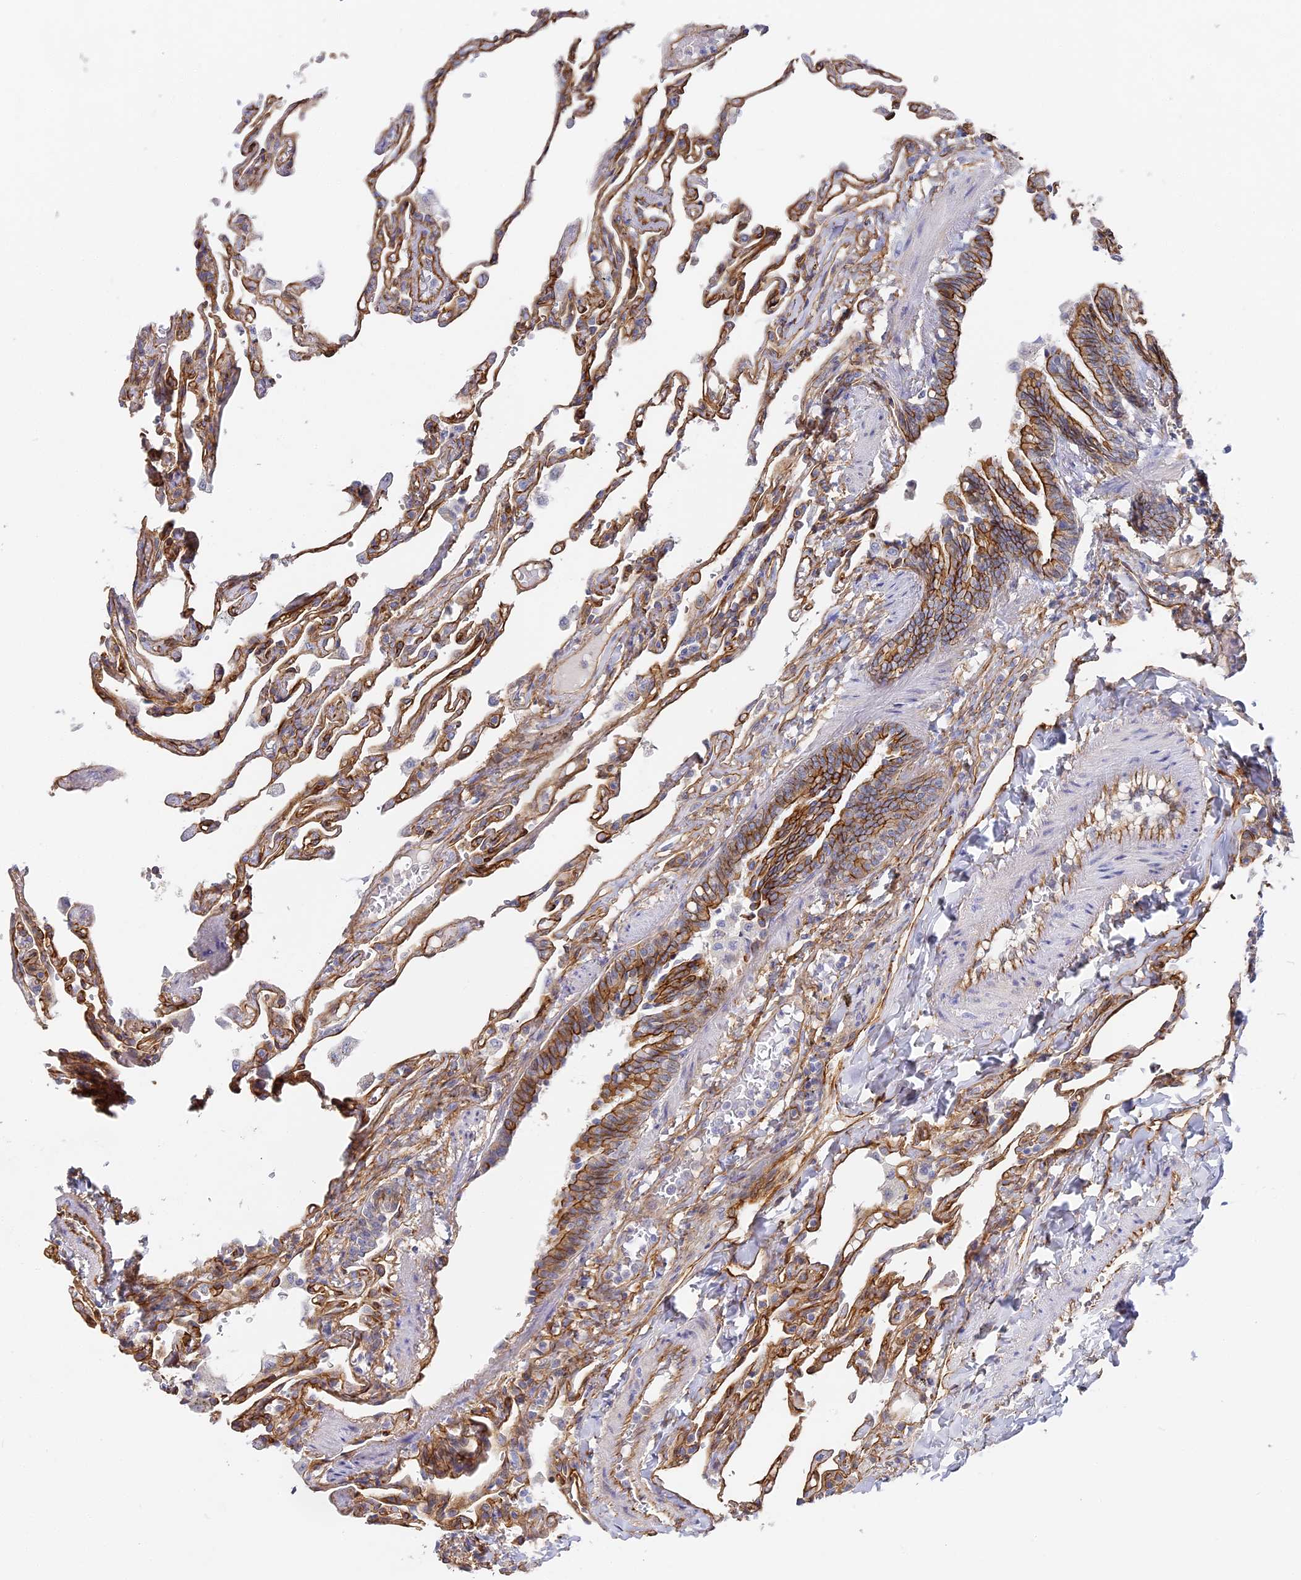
{"staining": {"intensity": "moderate", "quantity": ">75%", "location": "cytoplasmic/membranous"}, "tissue": "lung", "cell_type": "Alveolar cells", "image_type": "normal", "snomed": [{"axis": "morphology", "description": "Normal tissue, NOS"}, {"axis": "topography", "description": "Lung"}], "caption": "Immunohistochemical staining of benign lung reveals moderate cytoplasmic/membranous protein staining in about >75% of alveolar cells. (DAB (3,3'-diaminobenzidine) IHC, brown staining for protein, blue staining for nuclei).", "gene": "CCDC30", "patient": {"sex": "male", "age": 21}}